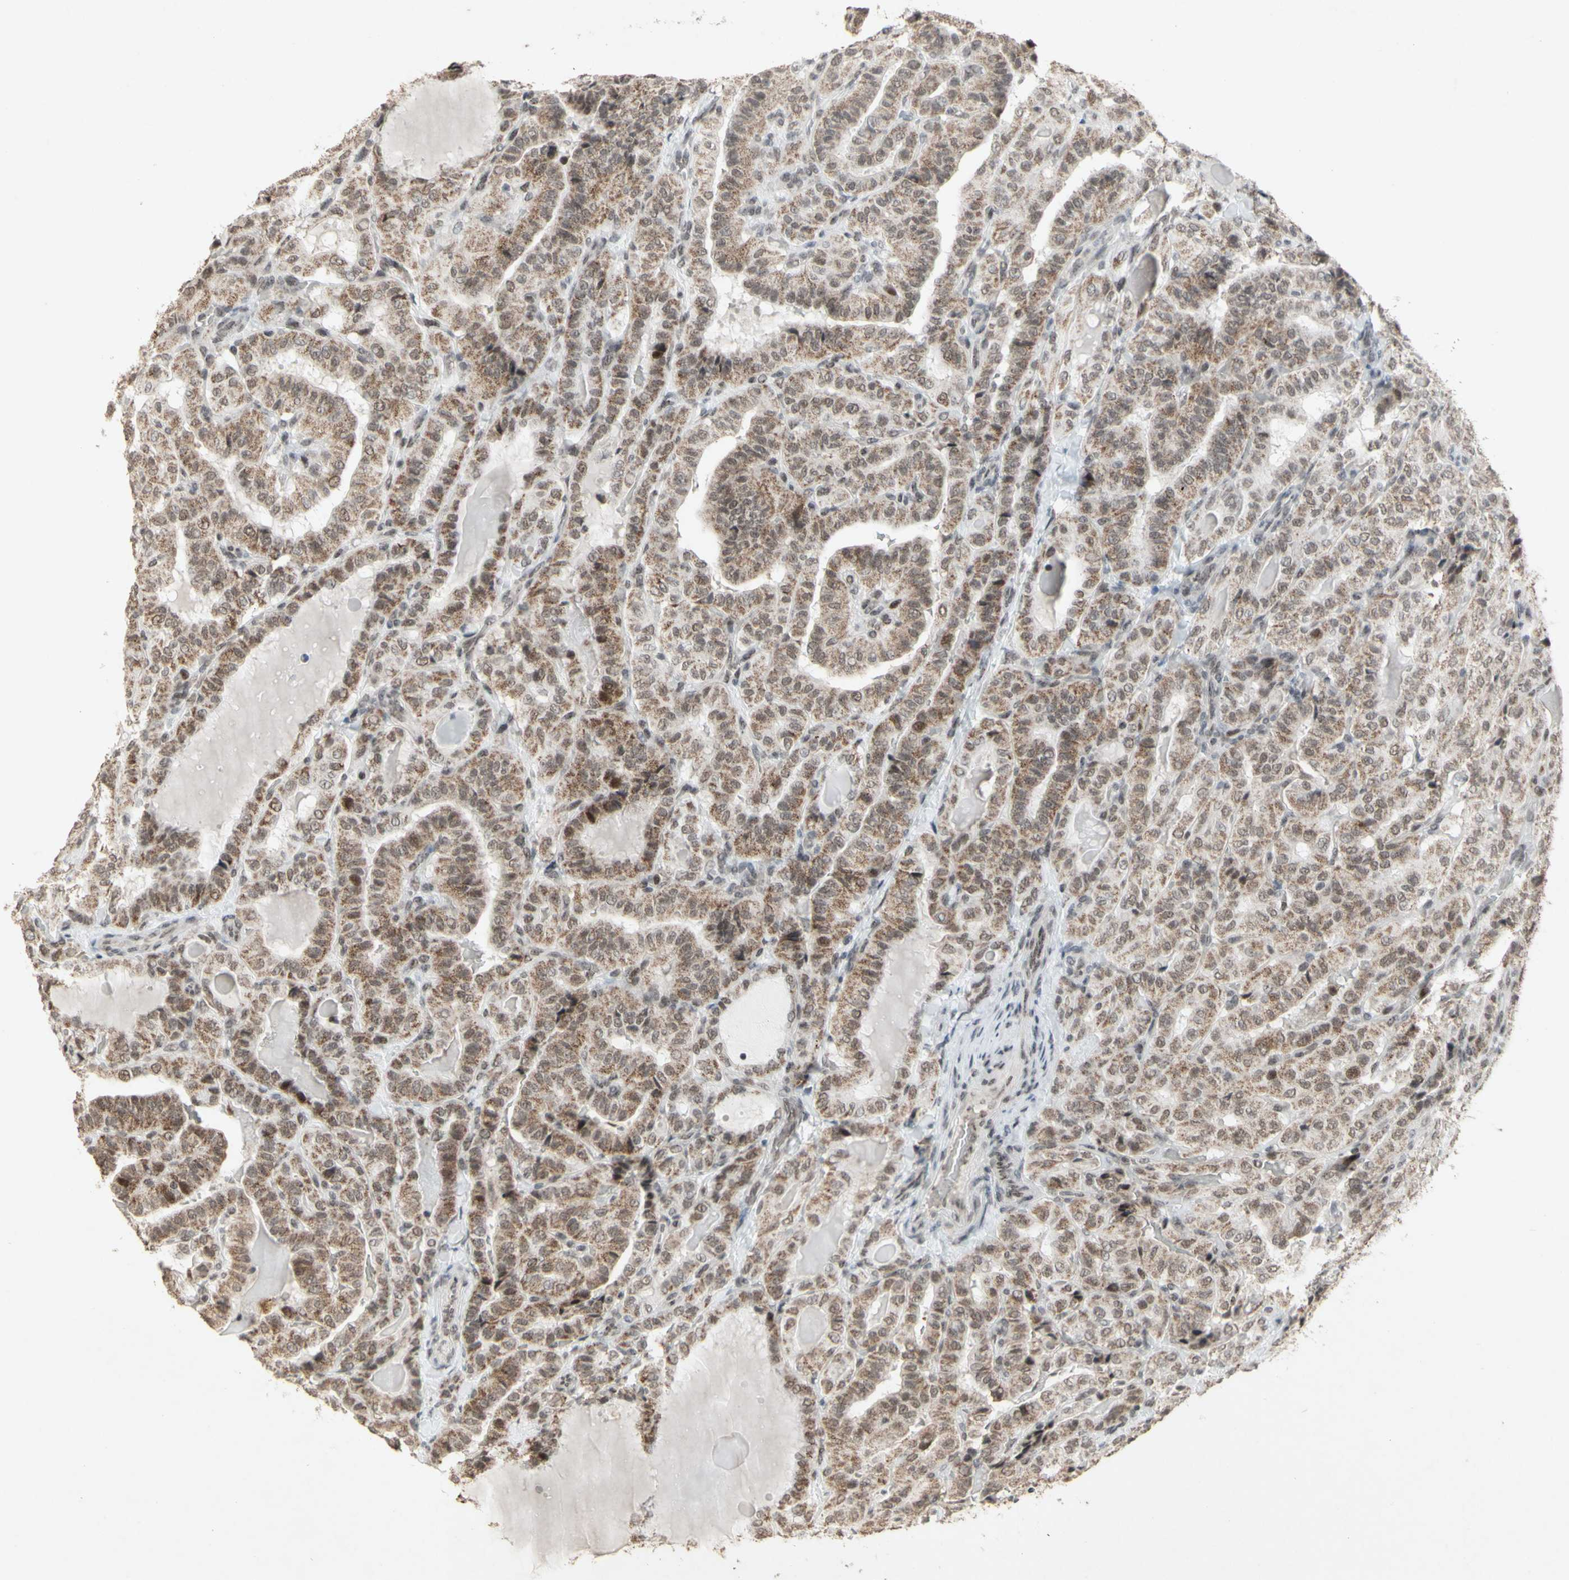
{"staining": {"intensity": "moderate", "quantity": ">75%", "location": "cytoplasmic/membranous,nuclear"}, "tissue": "thyroid cancer", "cell_type": "Tumor cells", "image_type": "cancer", "snomed": [{"axis": "morphology", "description": "Papillary adenocarcinoma, NOS"}, {"axis": "topography", "description": "Thyroid gland"}], "caption": "Immunohistochemical staining of human thyroid cancer displays medium levels of moderate cytoplasmic/membranous and nuclear positivity in about >75% of tumor cells.", "gene": "CENPB", "patient": {"sex": "male", "age": 77}}